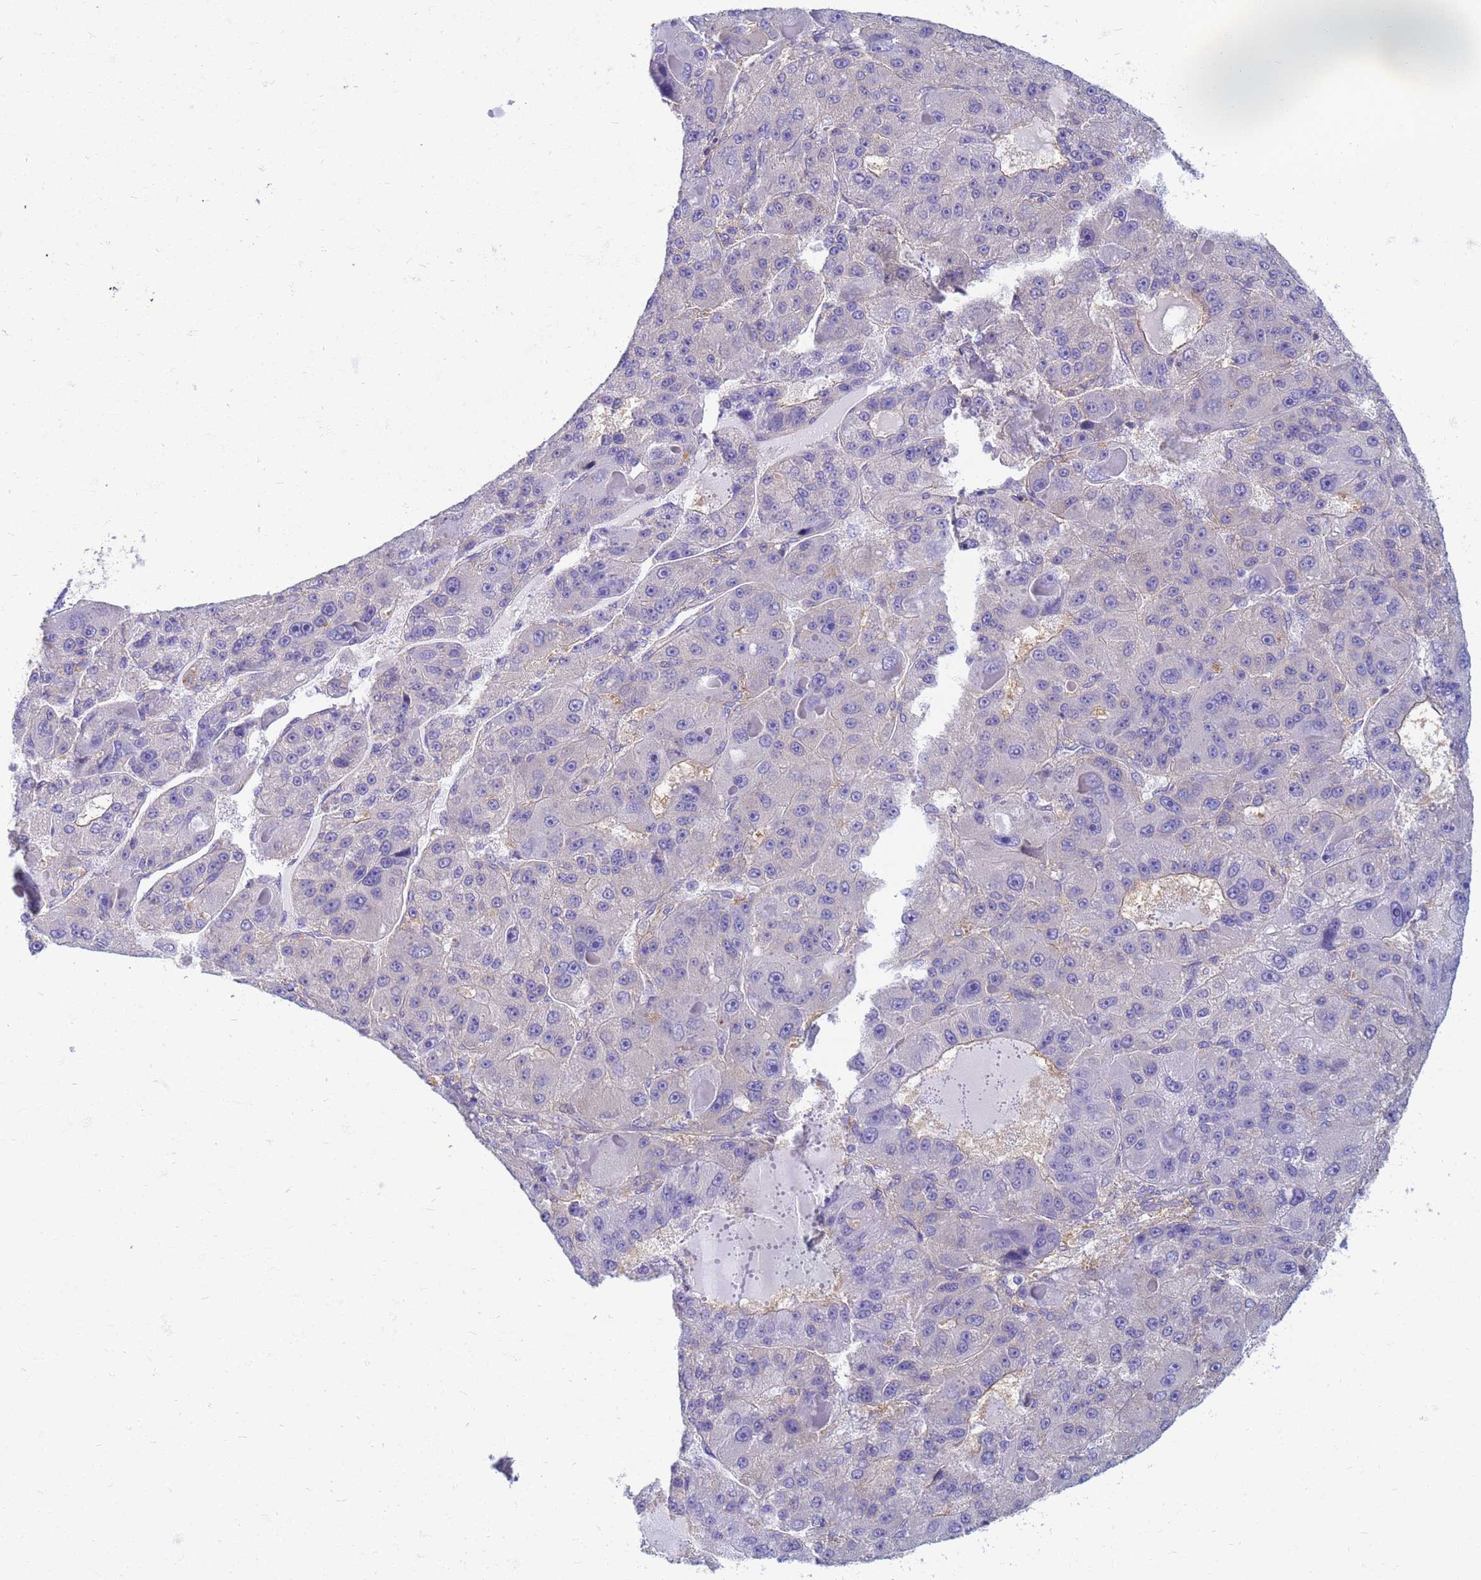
{"staining": {"intensity": "negative", "quantity": "none", "location": "none"}, "tissue": "liver cancer", "cell_type": "Tumor cells", "image_type": "cancer", "snomed": [{"axis": "morphology", "description": "Carcinoma, Hepatocellular, NOS"}, {"axis": "topography", "description": "Liver"}], "caption": "A photomicrograph of liver cancer (hepatocellular carcinoma) stained for a protein shows no brown staining in tumor cells.", "gene": "EEA1", "patient": {"sex": "male", "age": 76}}